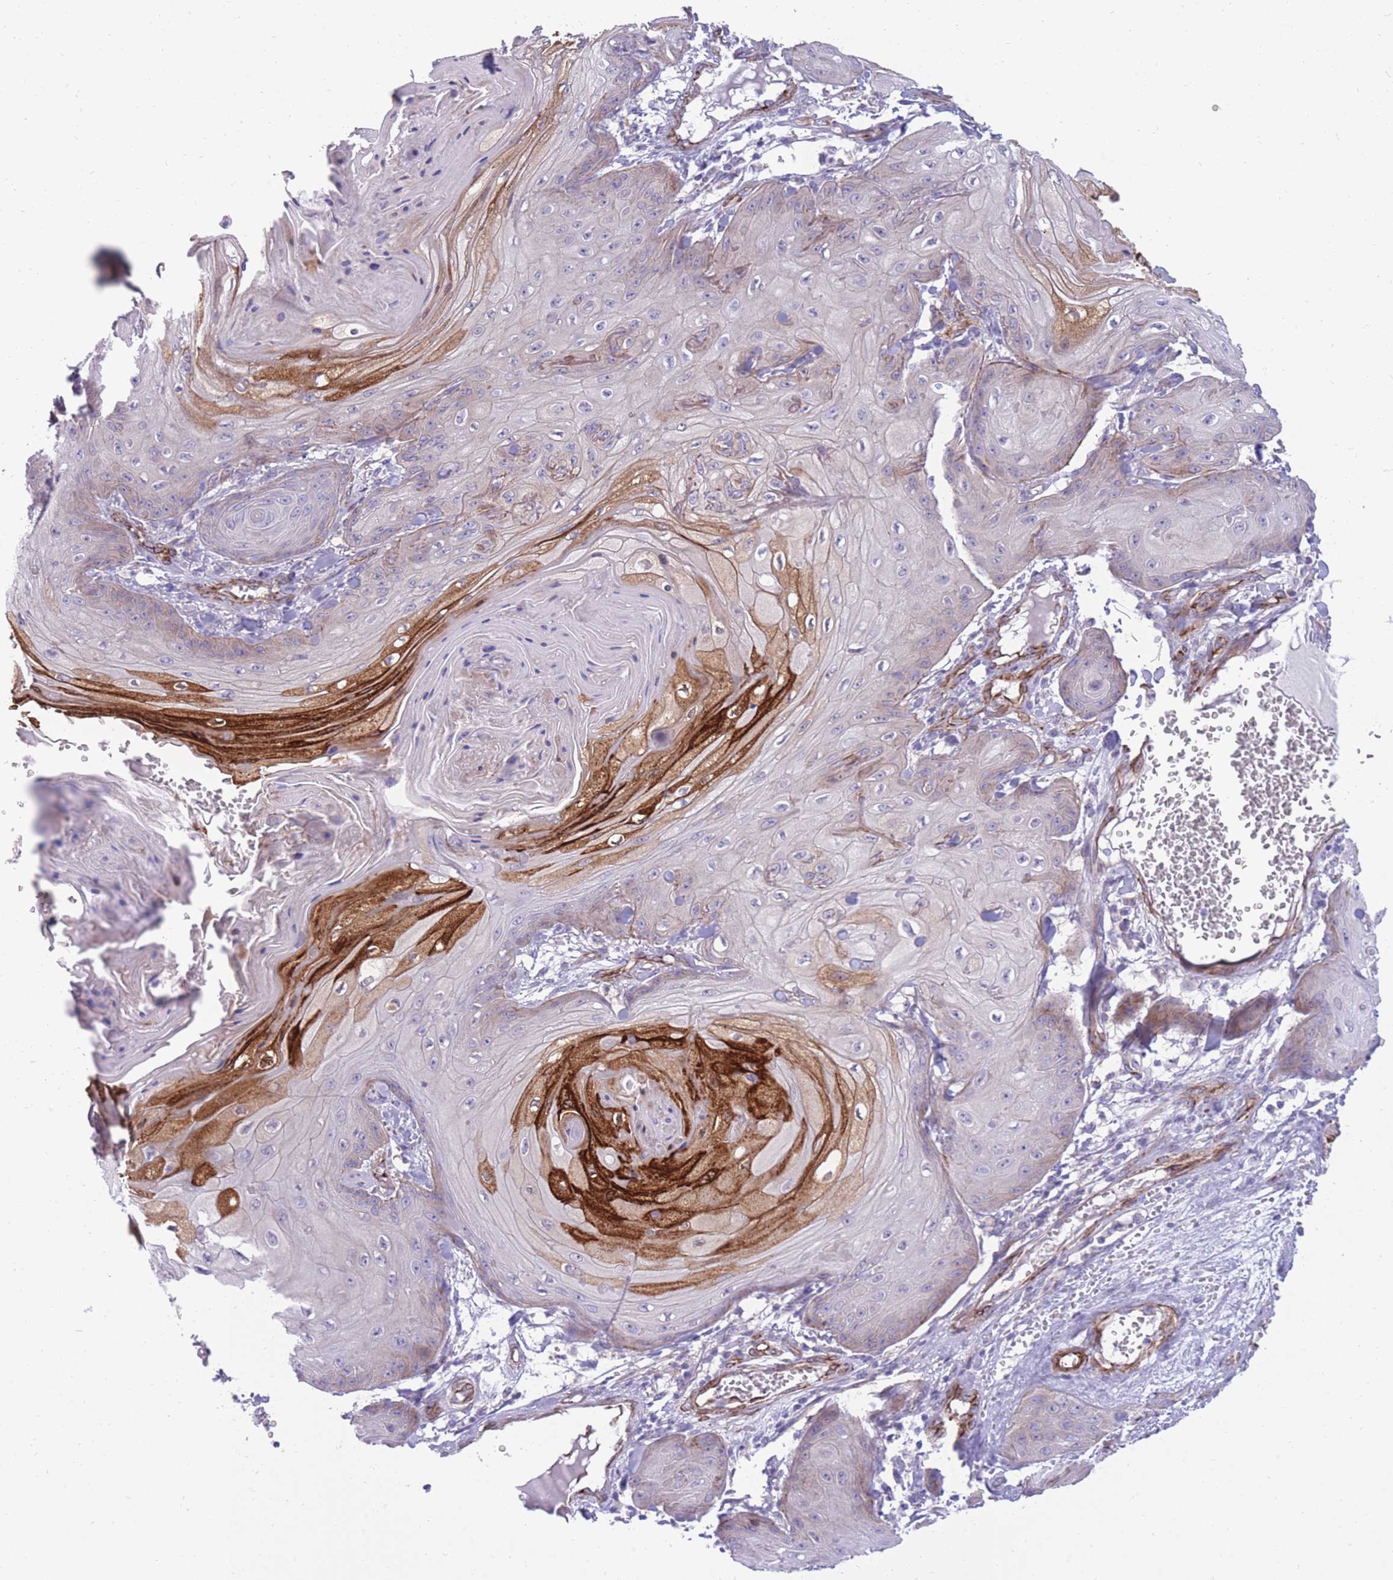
{"staining": {"intensity": "strong", "quantity": "<25%", "location": "cytoplasmic/membranous"}, "tissue": "skin cancer", "cell_type": "Tumor cells", "image_type": "cancer", "snomed": [{"axis": "morphology", "description": "Squamous cell carcinoma, NOS"}, {"axis": "topography", "description": "Skin"}], "caption": "A histopathology image showing strong cytoplasmic/membranous staining in approximately <25% of tumor cells in skin squamous cell carcinoma, as visualized by brown immunohistochemical staining.", "gene": "RGS11", "patient": {"sex": "male", "age": 74}}